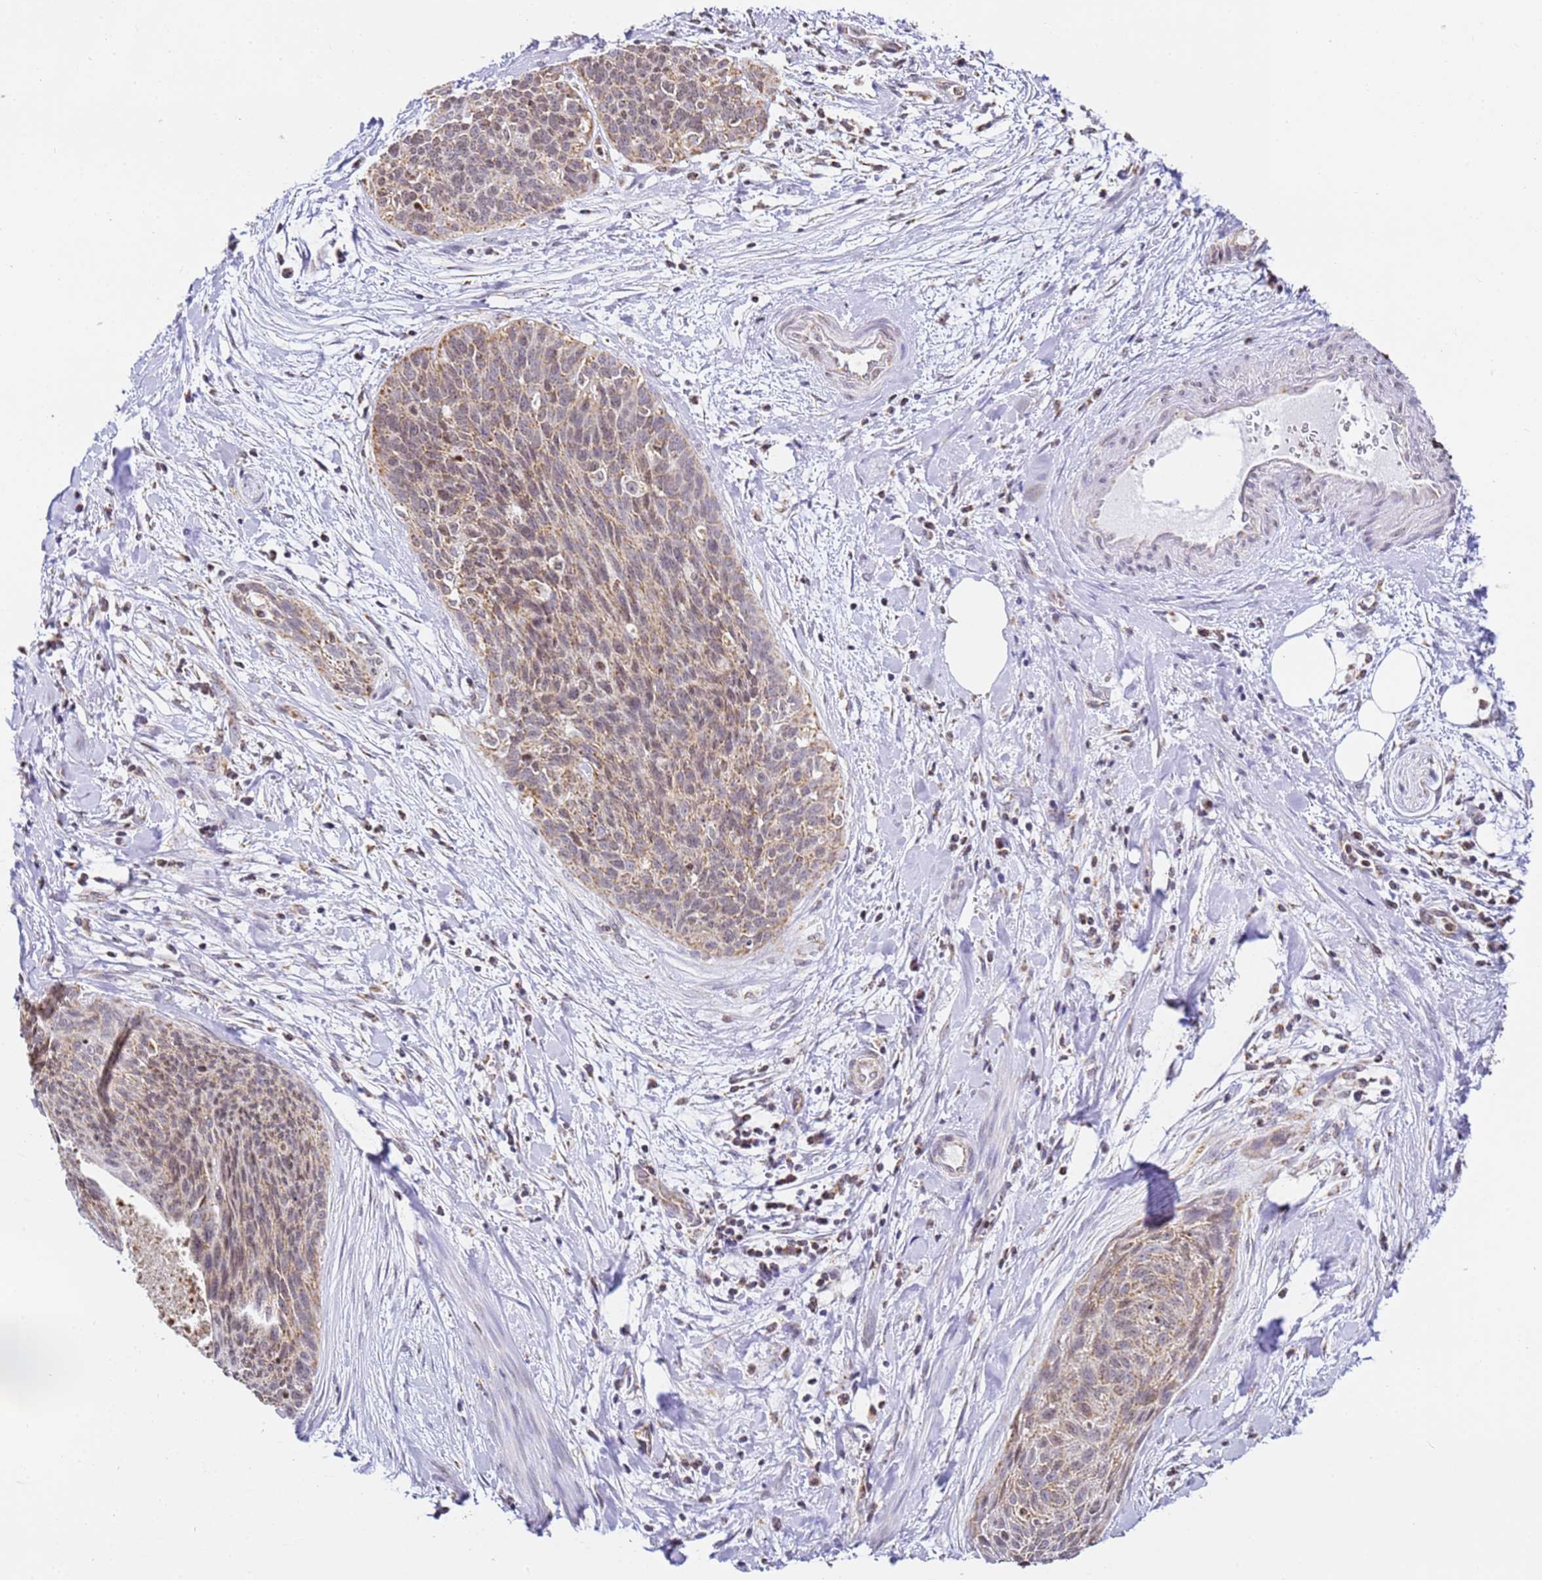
{"staining": {"intensity": "moderate", "quantity": ">75%", "location": "cytoplasmic/membranous"}, "tissue": "cervical cancer", "cell_type": "Tumor cells", "image_type": "cancer", "snomed": [{"axis": "morphology", "description": "Squamous cell carcinoma, NOS"}, {"axis": "topography", "description": "Cervix"}], "caption": "Squamous cell carcinoma (cervical) stained with immunohistochemistry reveals moderate cytoplasmic/membranous expression in approximately >75% of tumor cells. The staining was performed using DAB (3,3'-diaminobenzidine), with brown indicating positive protein expression. Nuclei are stained blue with hematoxylin.", "gene": "HSPE1", "patient": {"sex": "female", "age": 55}}